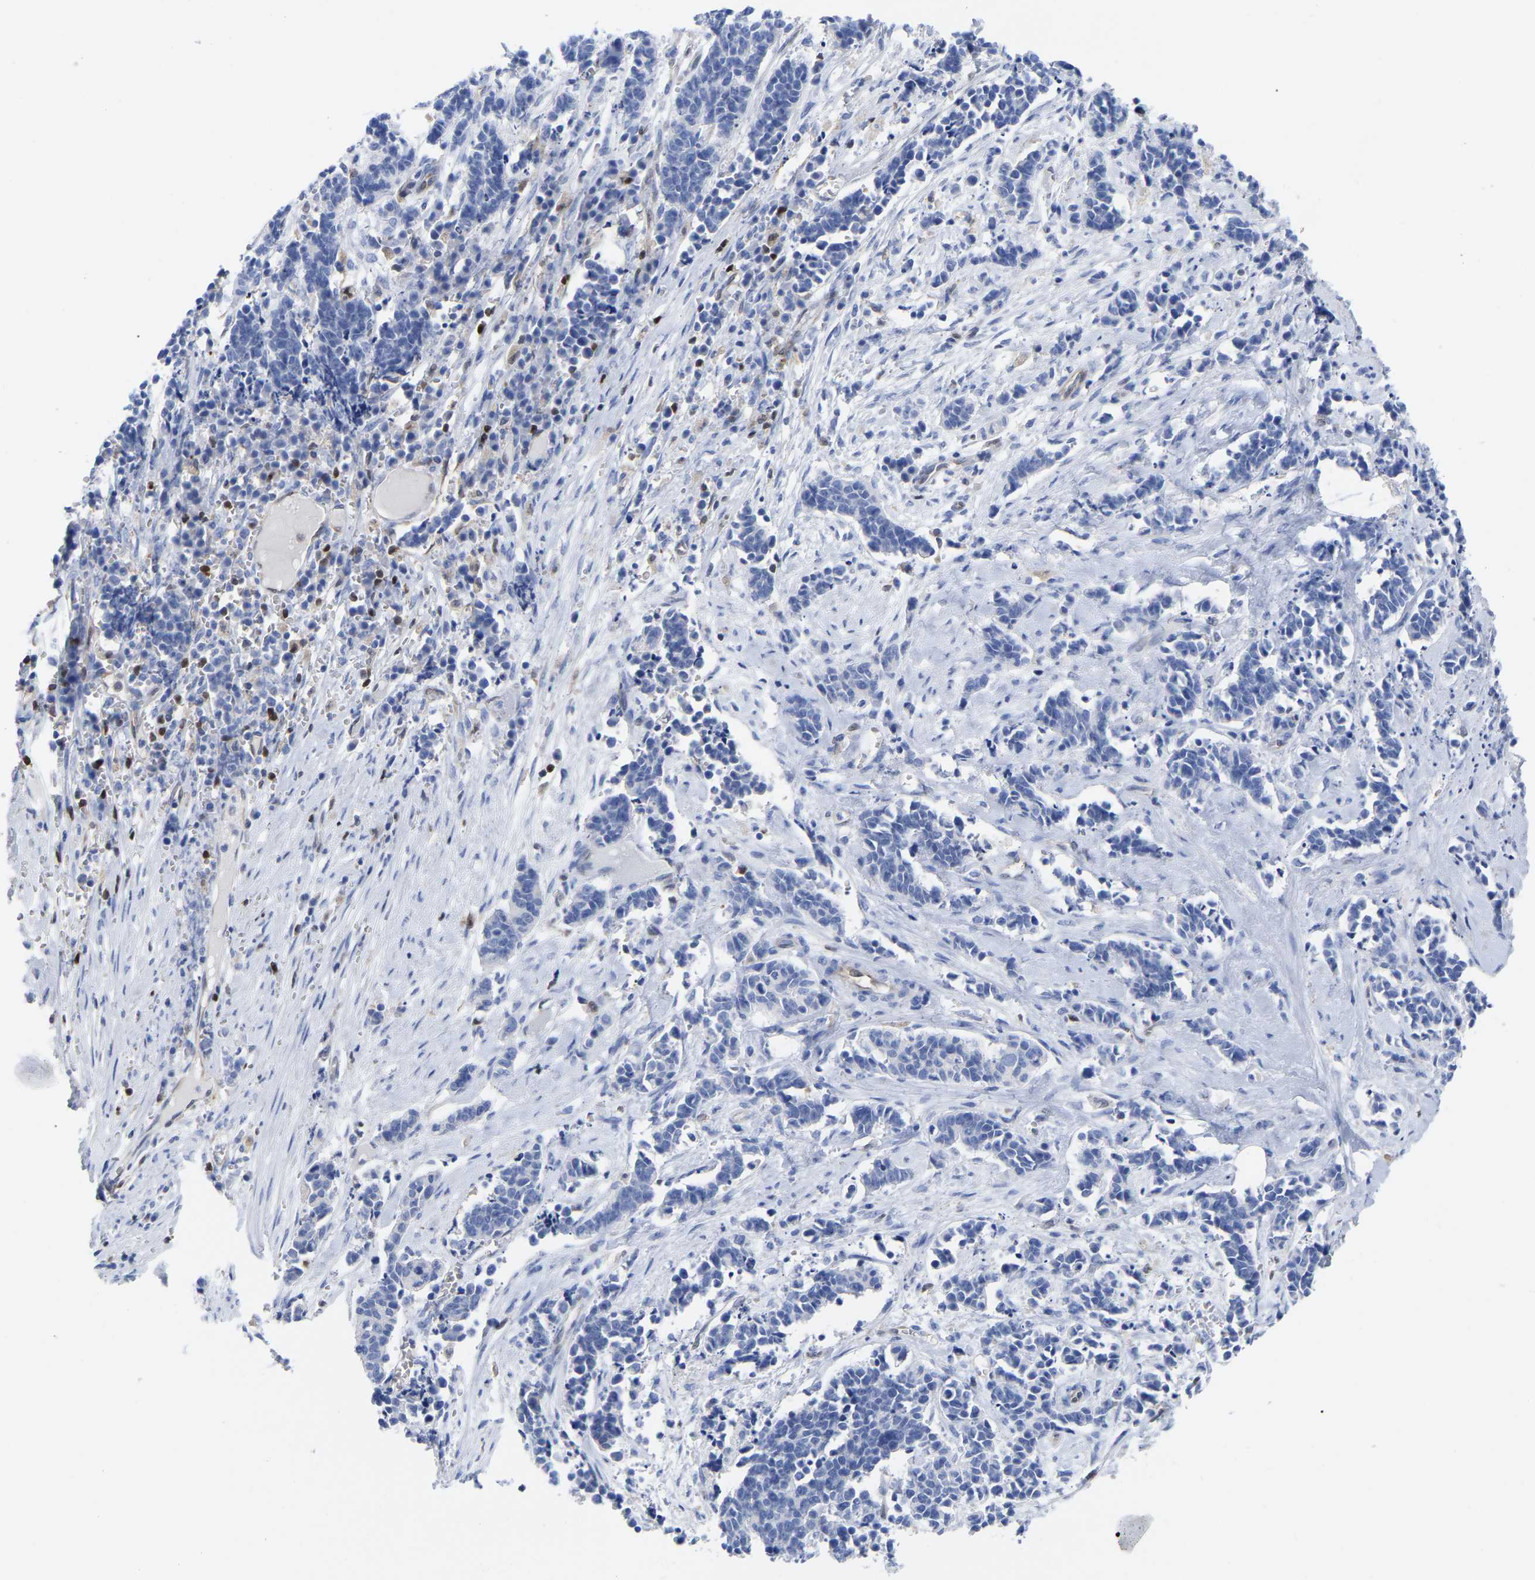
{"staining": {"intensity": "negative", "quantity": "none", "location": "none"}, "tissue": "cervical cancer", "cell_type": "Tumor cells", "image_type": "cancer", "snomed": [{"axis": "morphology", "description": "Squamous cell carcinoma, NOS"}, {"axis": "topography", "description": "Cervix"}], "caption": "Protein analysis of cervical squamous cell carcinoma demonstrates no significant positivity in tumor cells.", "gene": "GIMAP4", "patient": {"sex": "female", "age": 35}}